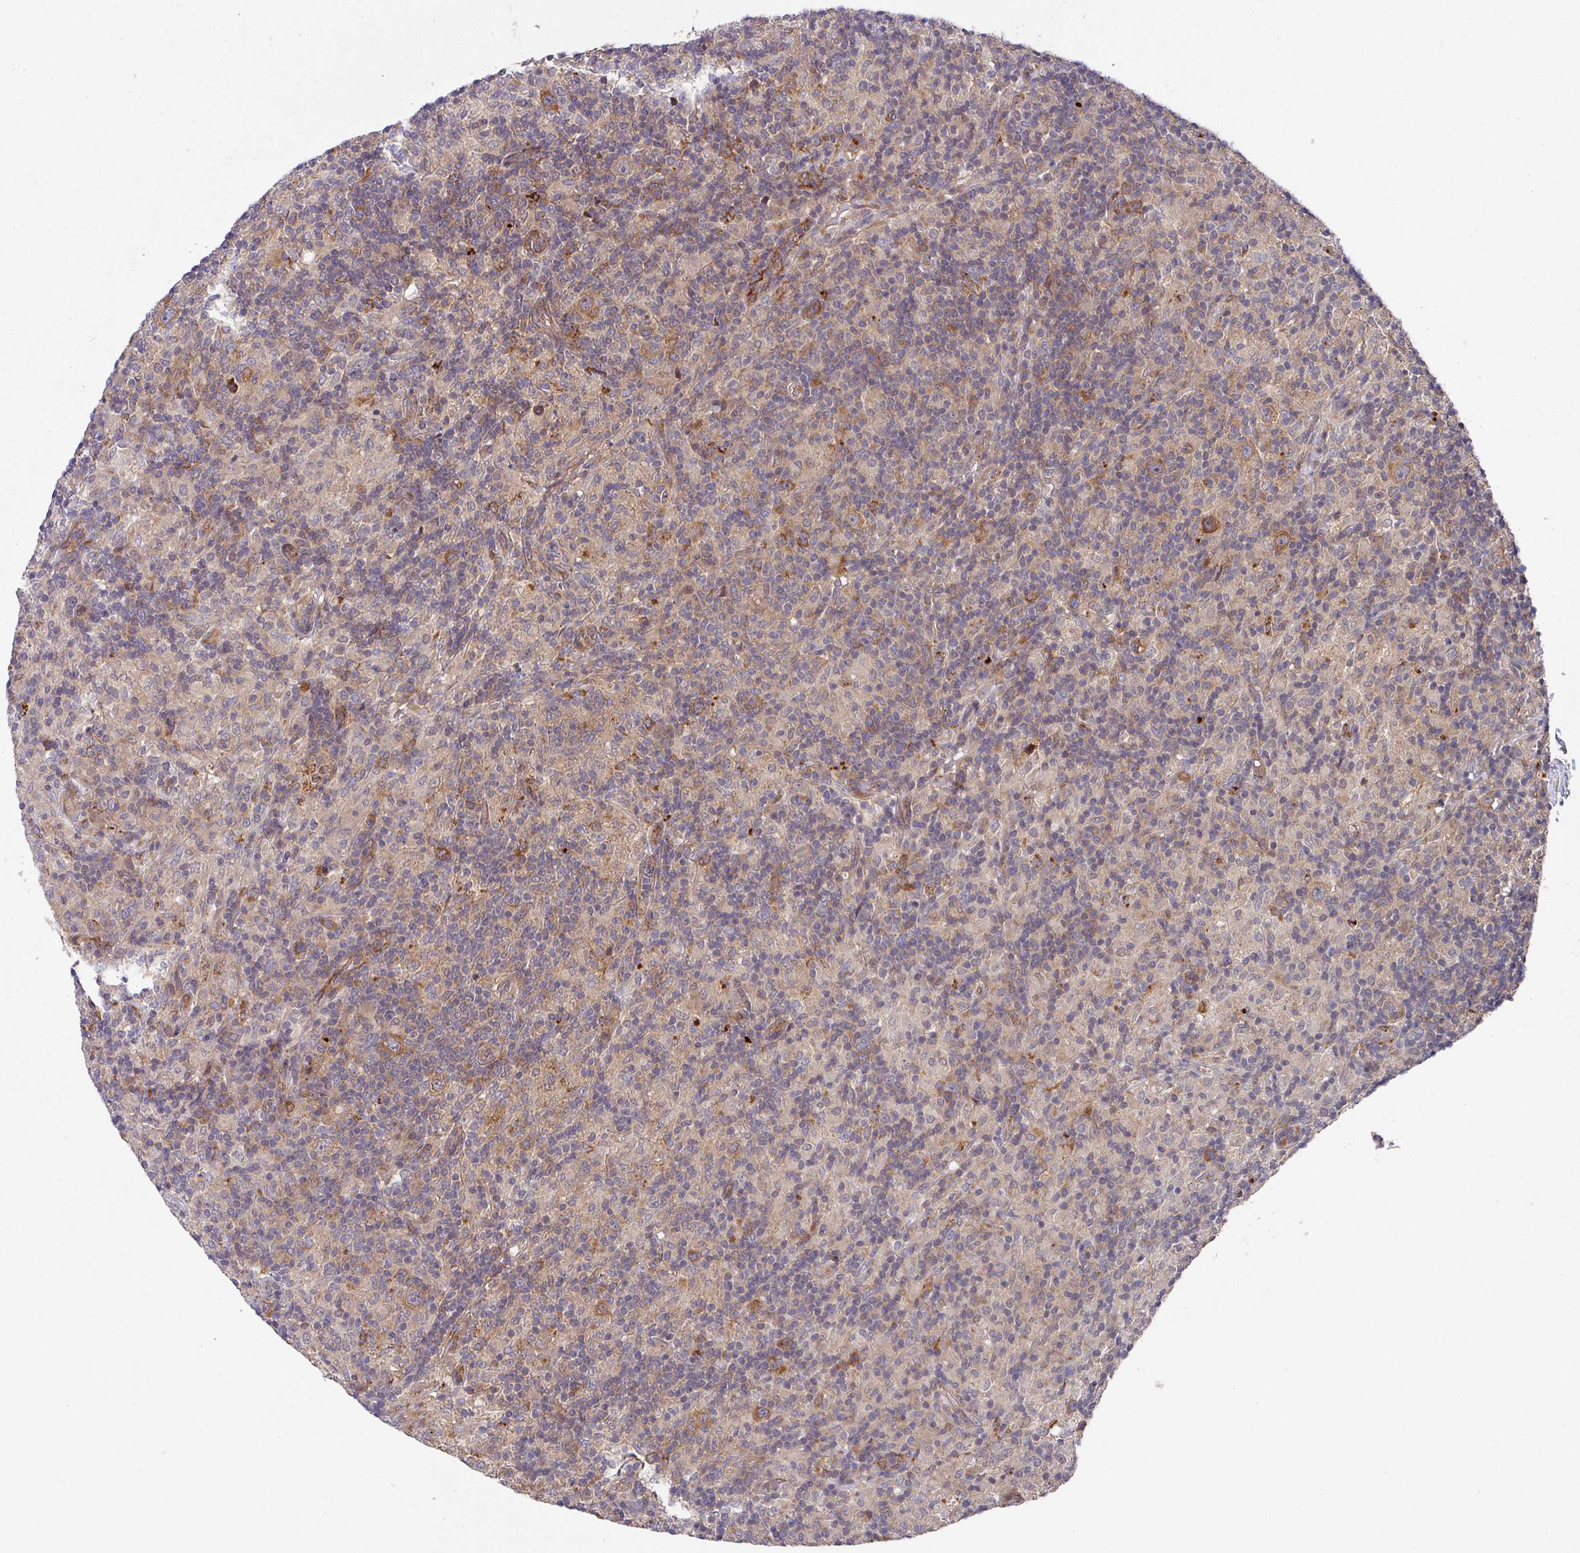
{"staining": {"intensity": "moderate", "quantity": ">75%", "location": "cytoplasmic/membranous"}, "tissue": "lymphoma", "cell_type": "Tumor cells", "image_type": "cancer", "snomed": [{"axis": "morphology", "description": "Hodgkin's disease, NOS"}, {"axis": "topography", "description": "Lymph node"}], "caption": "This is a micrograph of IHC staining of Hodgkin's disease, which shows moderate positivity in the cytoplasmic/membranous of tumor cells.", "gene": "EIF4B", "patient": {"sex": "male", "age": 70}}